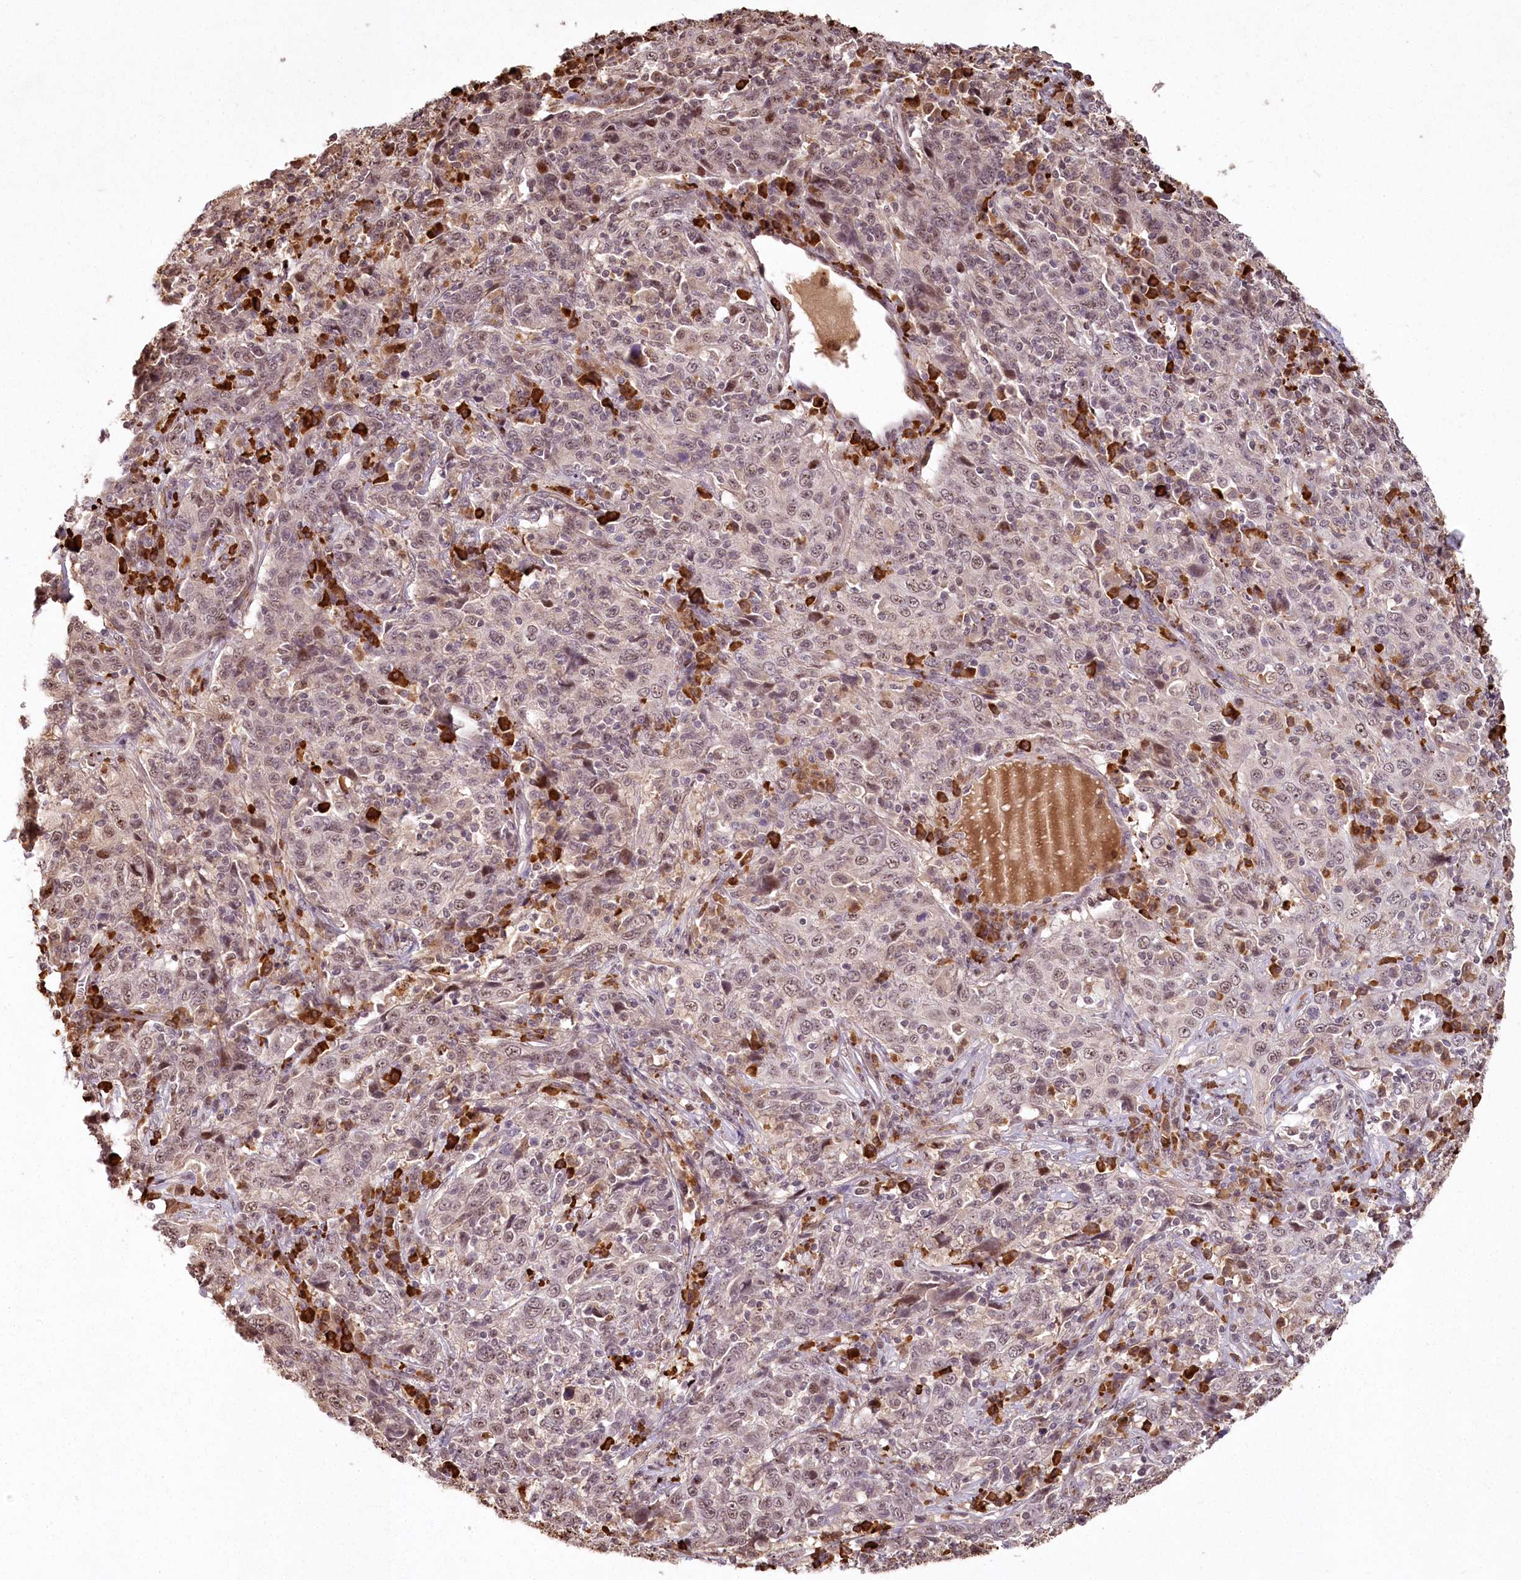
{"staining": {"intensity": "weak", "quantity": ">75%", "location": "nuclear"}, "tissue": "cervical cancer", "cell_type": "Tumor cells", "image_type": "cancer", "snomed": [{"axis": "morphology", "description": "Squamous cell carcinoma, NOS"}, {"axis": "topography", "description": "Cervix"}], "caption": "An IHC image of tumor tissue is shown. Protein staining in brown highlights weak nuclear positivity in cervical cancer within tumor cells.", "gene": "PYROXD1", "patient": {"sex": "female", "age": 46}}